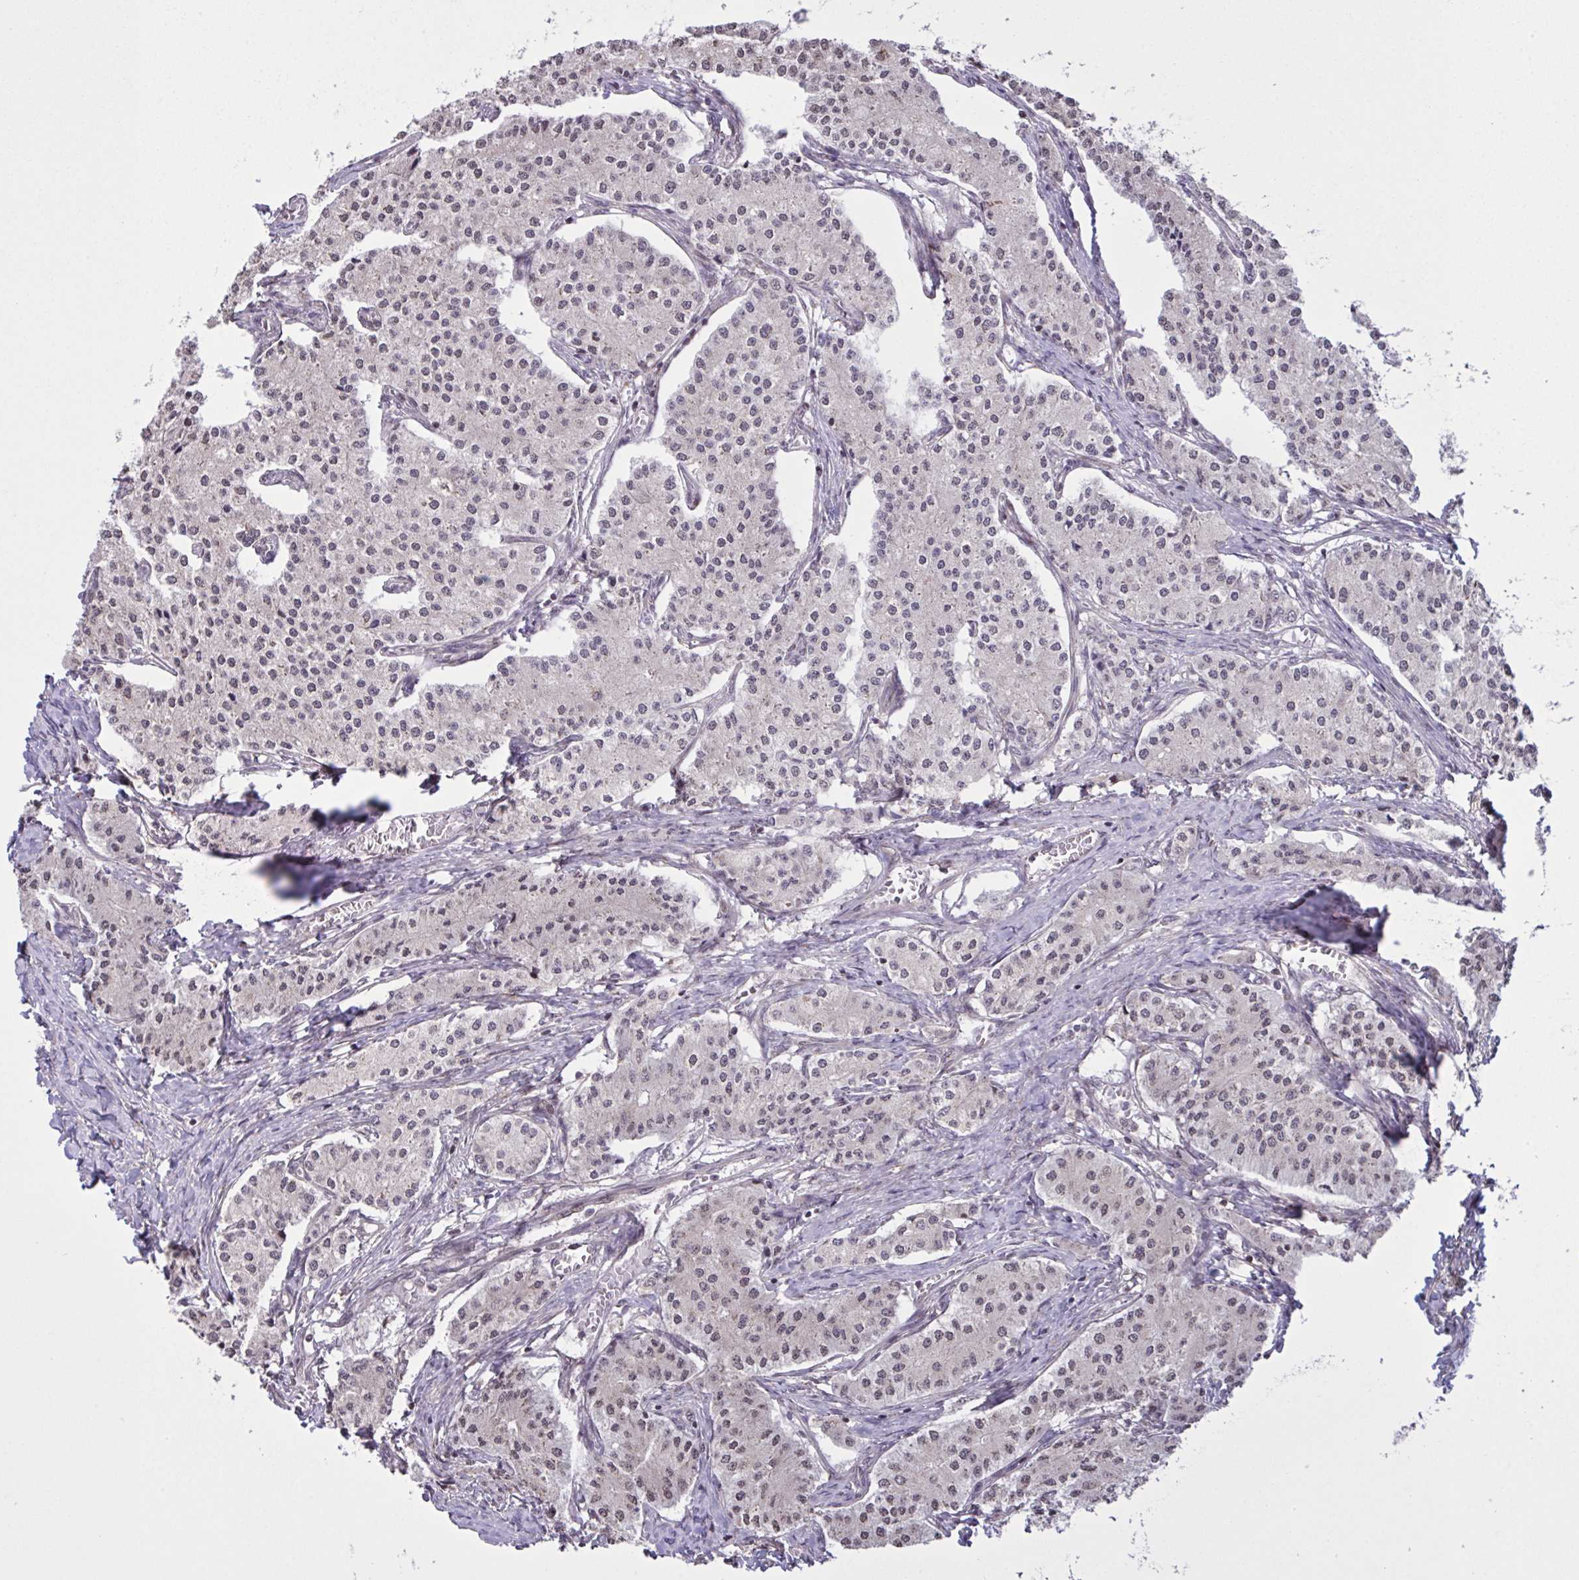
{"staining": {"intensity": "weak", "quantity": "<25%", "location": "nuclear"}, "tissue": "carcinoid", "cell_type": "Tumor cells", "image_type": "cancer", "snomed": [{"axis": "morphology", "description": "Carcinoid, malignant, NOS"}, {"axis": "topography", "description": "Colon"}], "caption": "Immunohistochemistry (IHC) micrograph of neoplastic tissue: carcinoid (malignant) stained with DAB (3,3'-diaminobenzidine) demonstrates no significant protein staining in tumor cells. (Immunohistochemistry (IHC), brightfield microscopy, high magnification).", "gene": "MRGPRX2", "patient": {"sex": "female", "age": 52}}